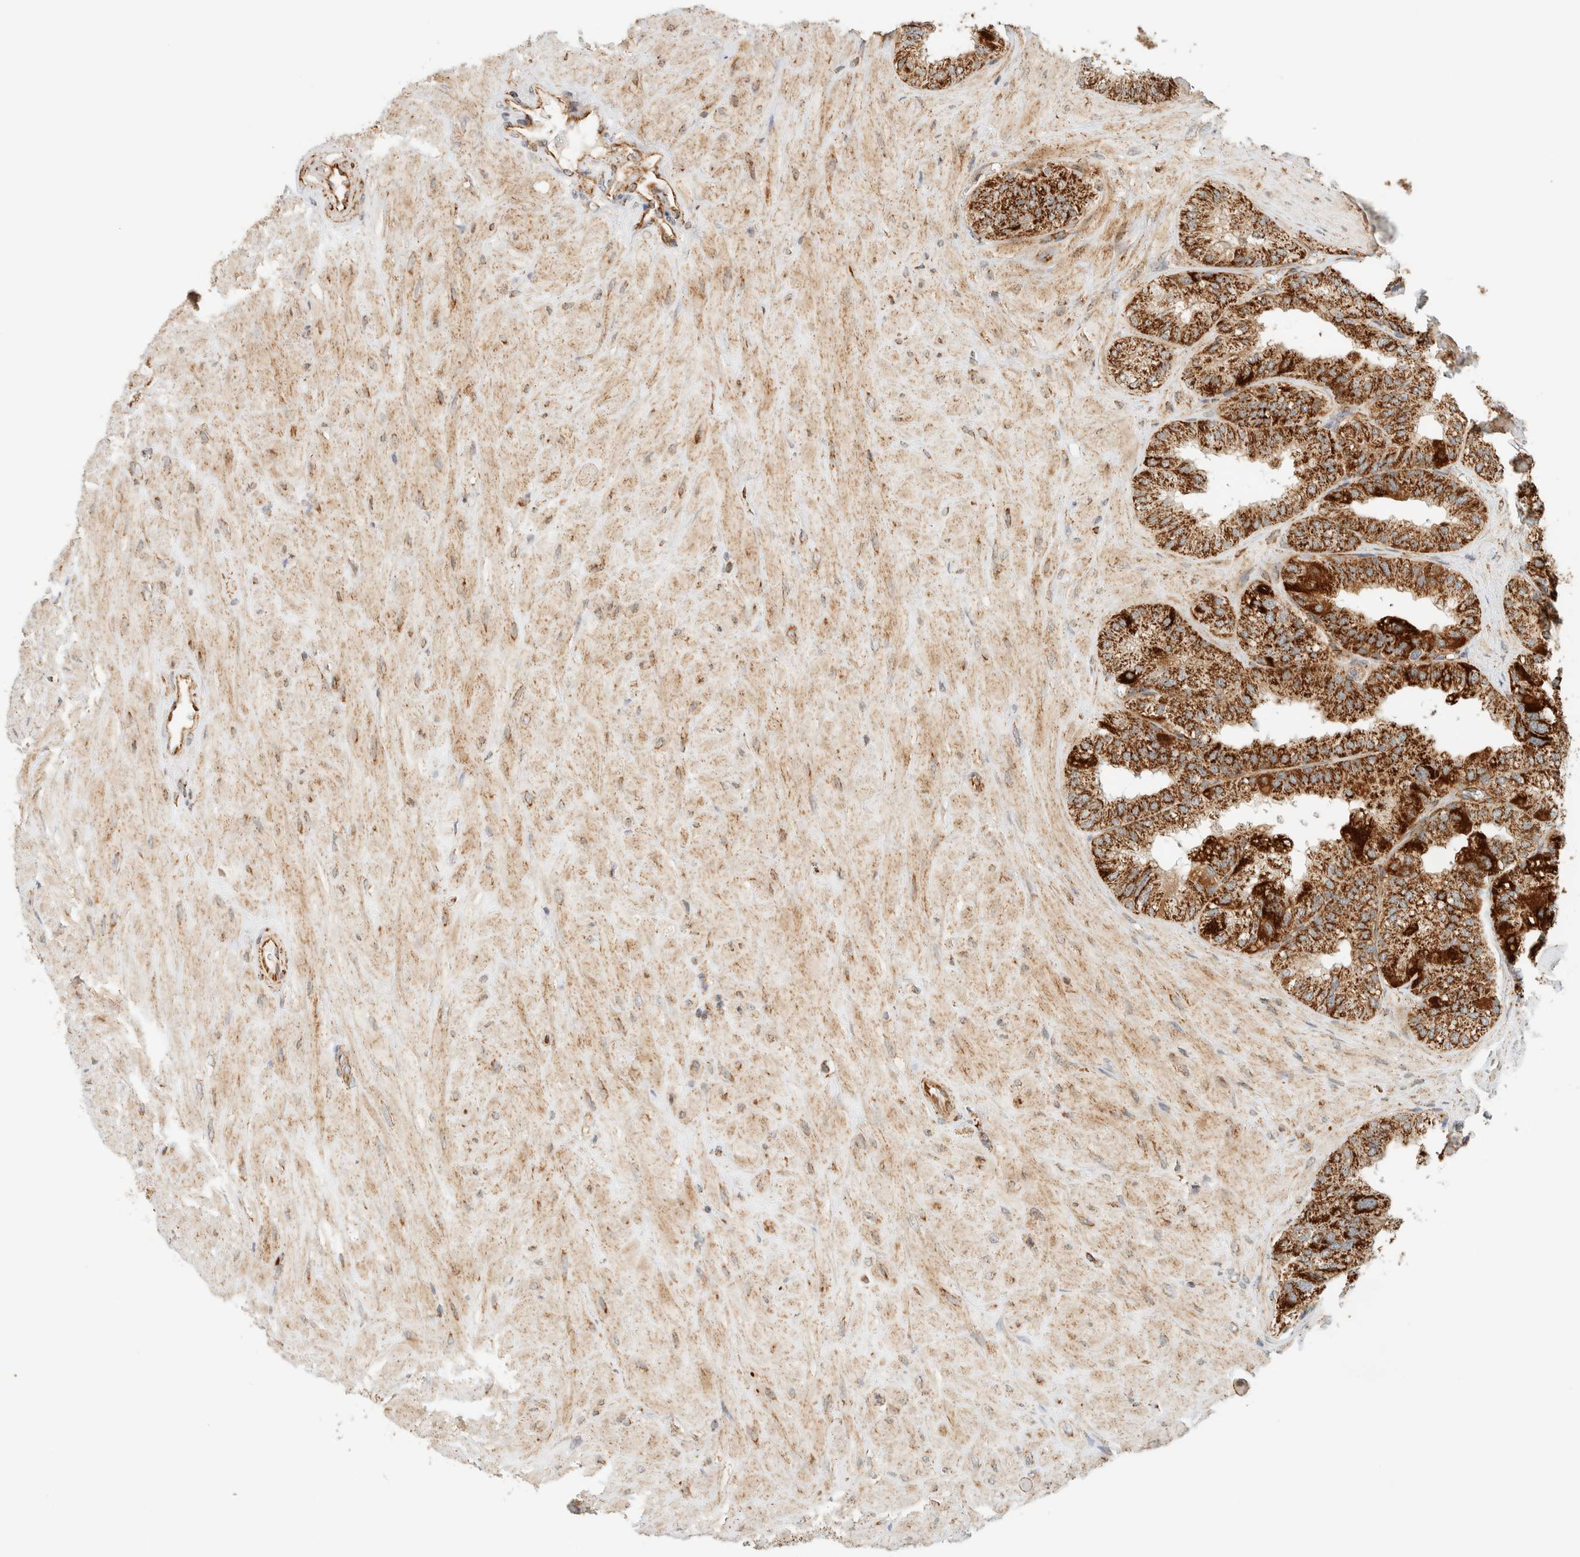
{"staining": {"intensity": "strong", "quantity": ">75%", "location": "cytoplasmic/membranous"}, "tissue": "seminal vesicle", "cell_type": "Glandular cells", "image_type": "normal", "snomed": [{"axis": "morphology", "description": "Normal tissue, NOS"}, {"axis": "topography", "description": "Prostate"}, {"axis": "topography", "description": "Seminal veicle"}], "caption": "Immunohistochemistry histopathology image of normal seminal vesicle: human seminal vesicle stained using IHC exhibits high levels of strong protein expression localized specifically in the cytoplasmic/membranous of glandular cells, appearing as a cytoplasmic/membranous brown color.", "gene": "KIFAP3", "patient": {"sex": "male", "age": 51}}